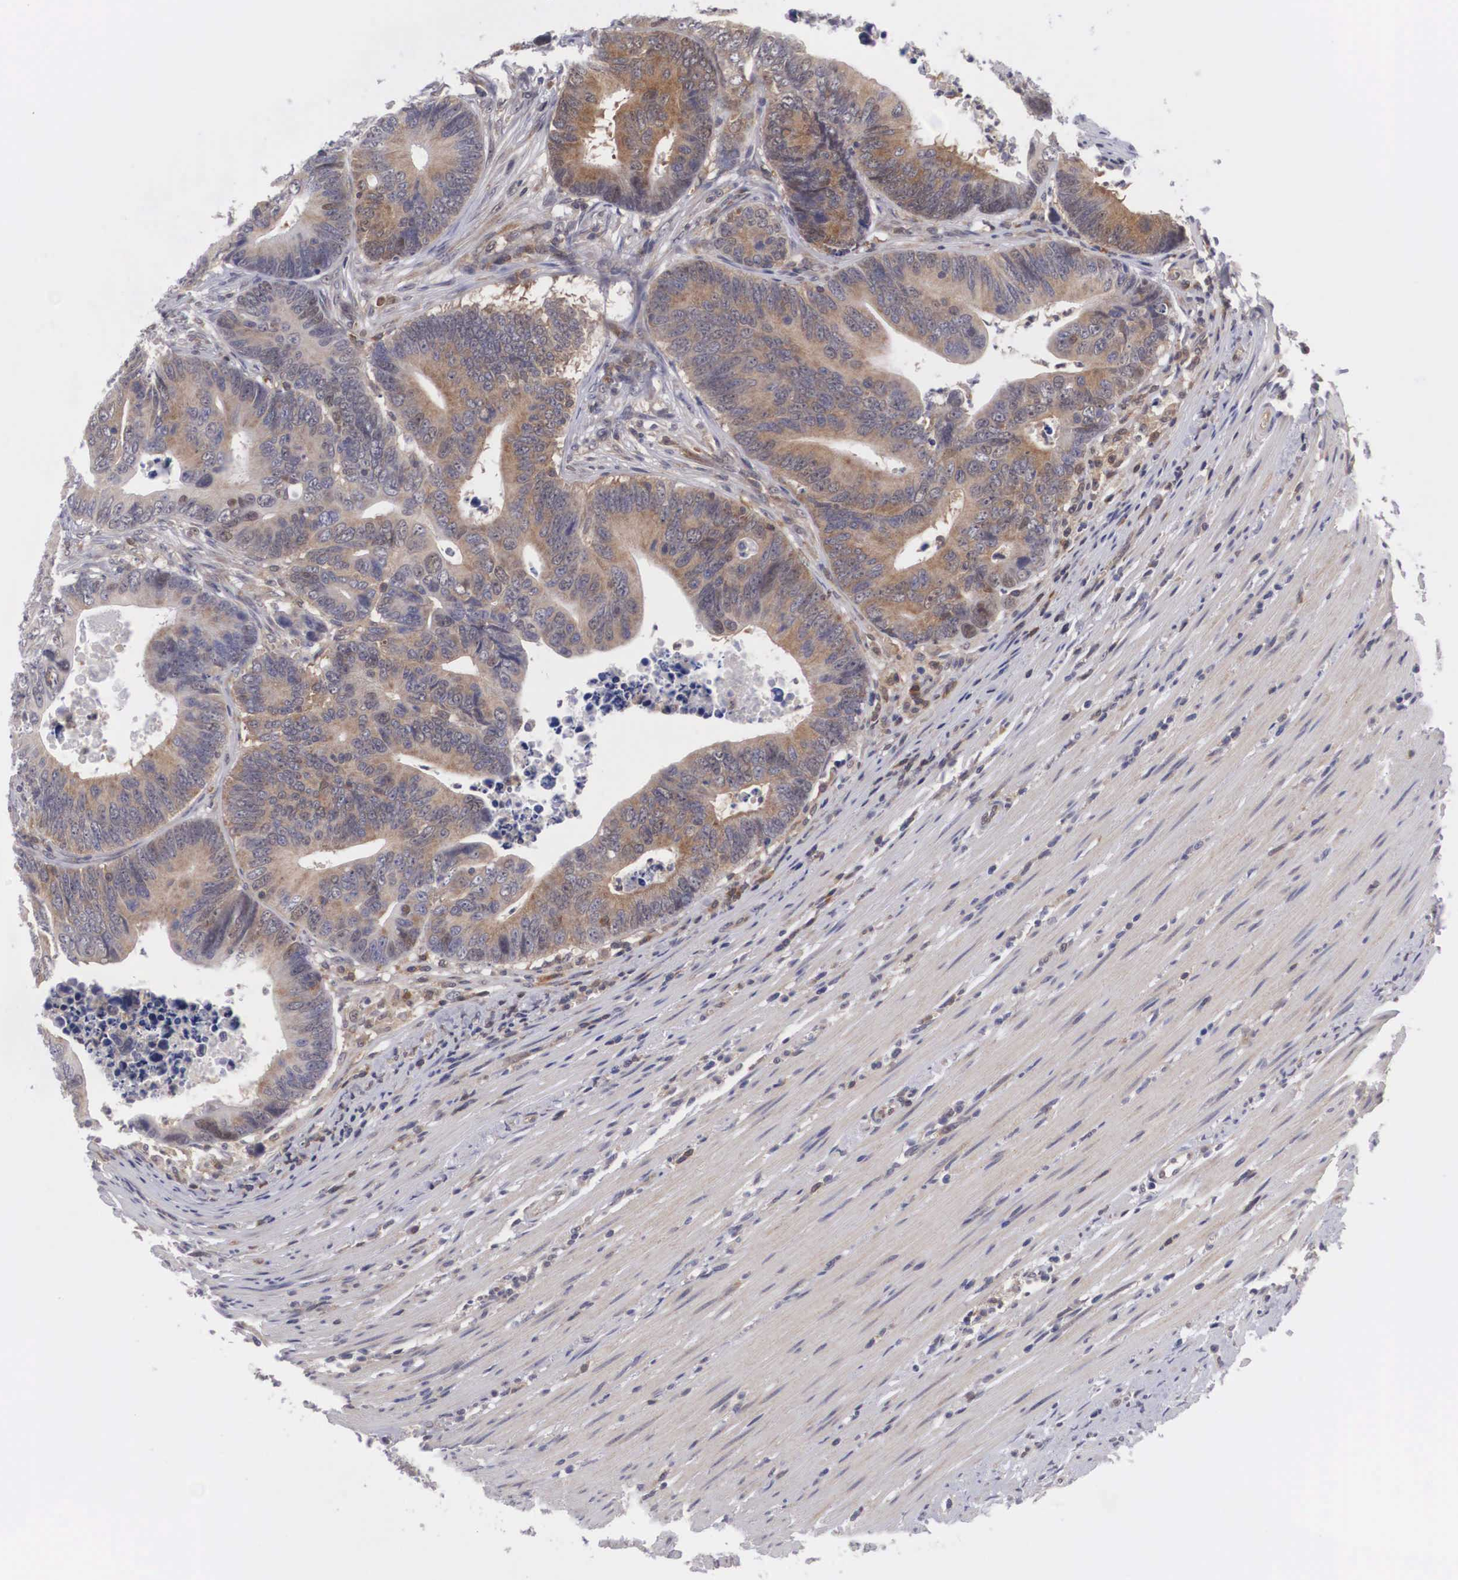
{"staining": {"intensity": "weak", "quantity": ">75%", "location": "cytoplasmic/membranous,nuclear"}, "tissue": "colorectal cancer", "cell_type": "Tumor cells", "image_type": "cancer", "snomed": [{"axis": "morphology", "description": "Adenocarcinoma, NOS"}, {"axis": "topography", "description": "Colon"}], "caption": "About >75% of tumor cells in human adenocarcinoma (colorectal) exhibit weak cytoplasmic/membranous and nuclear protein expression as visualized by brown immunohistochemical staining.", "gene": "ADSL", "patient": {"sex": "female", "age": 78}}